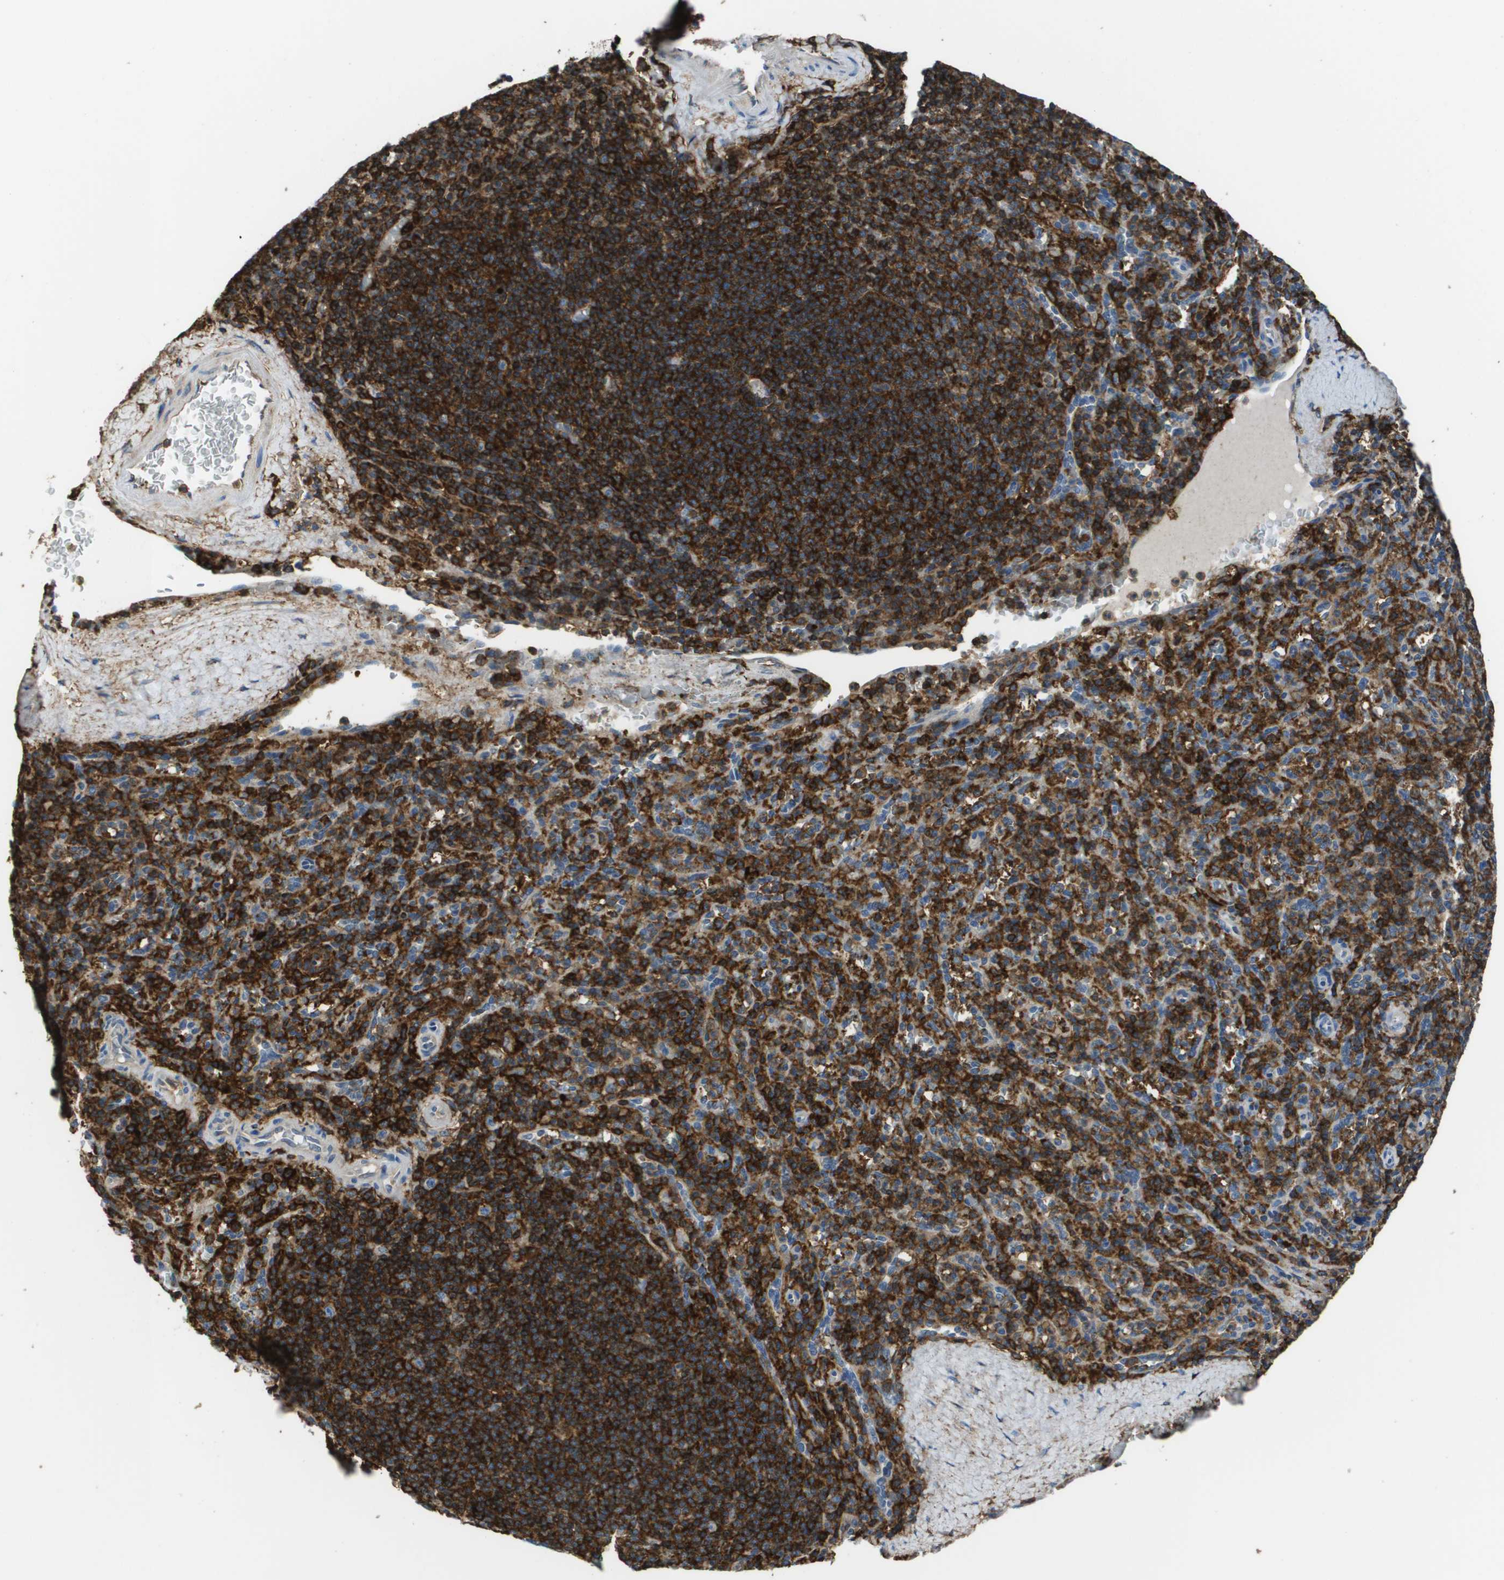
{"staining": {"intensity": "strong", "quantity": "25%-75%", "location": "cytoplasmic/membranous"}, "tissue": "spleen", "cell_type": "Cells in red pulp", "image_type": "normal", "snomed": [{"axis": "morphology", "description": "Normal tissue, NOS"}, {"axis": "topography", "description": "Spleen"}], "caption": "Immunohistochemistry (IHC) (DAB) staining of benign human spleen shows strong cytoplasmic/membranous protein expression in about 25%-75% of cells in red pulp.", "gene": "PASK", "patient": {"sex": "male", "age": 36}}